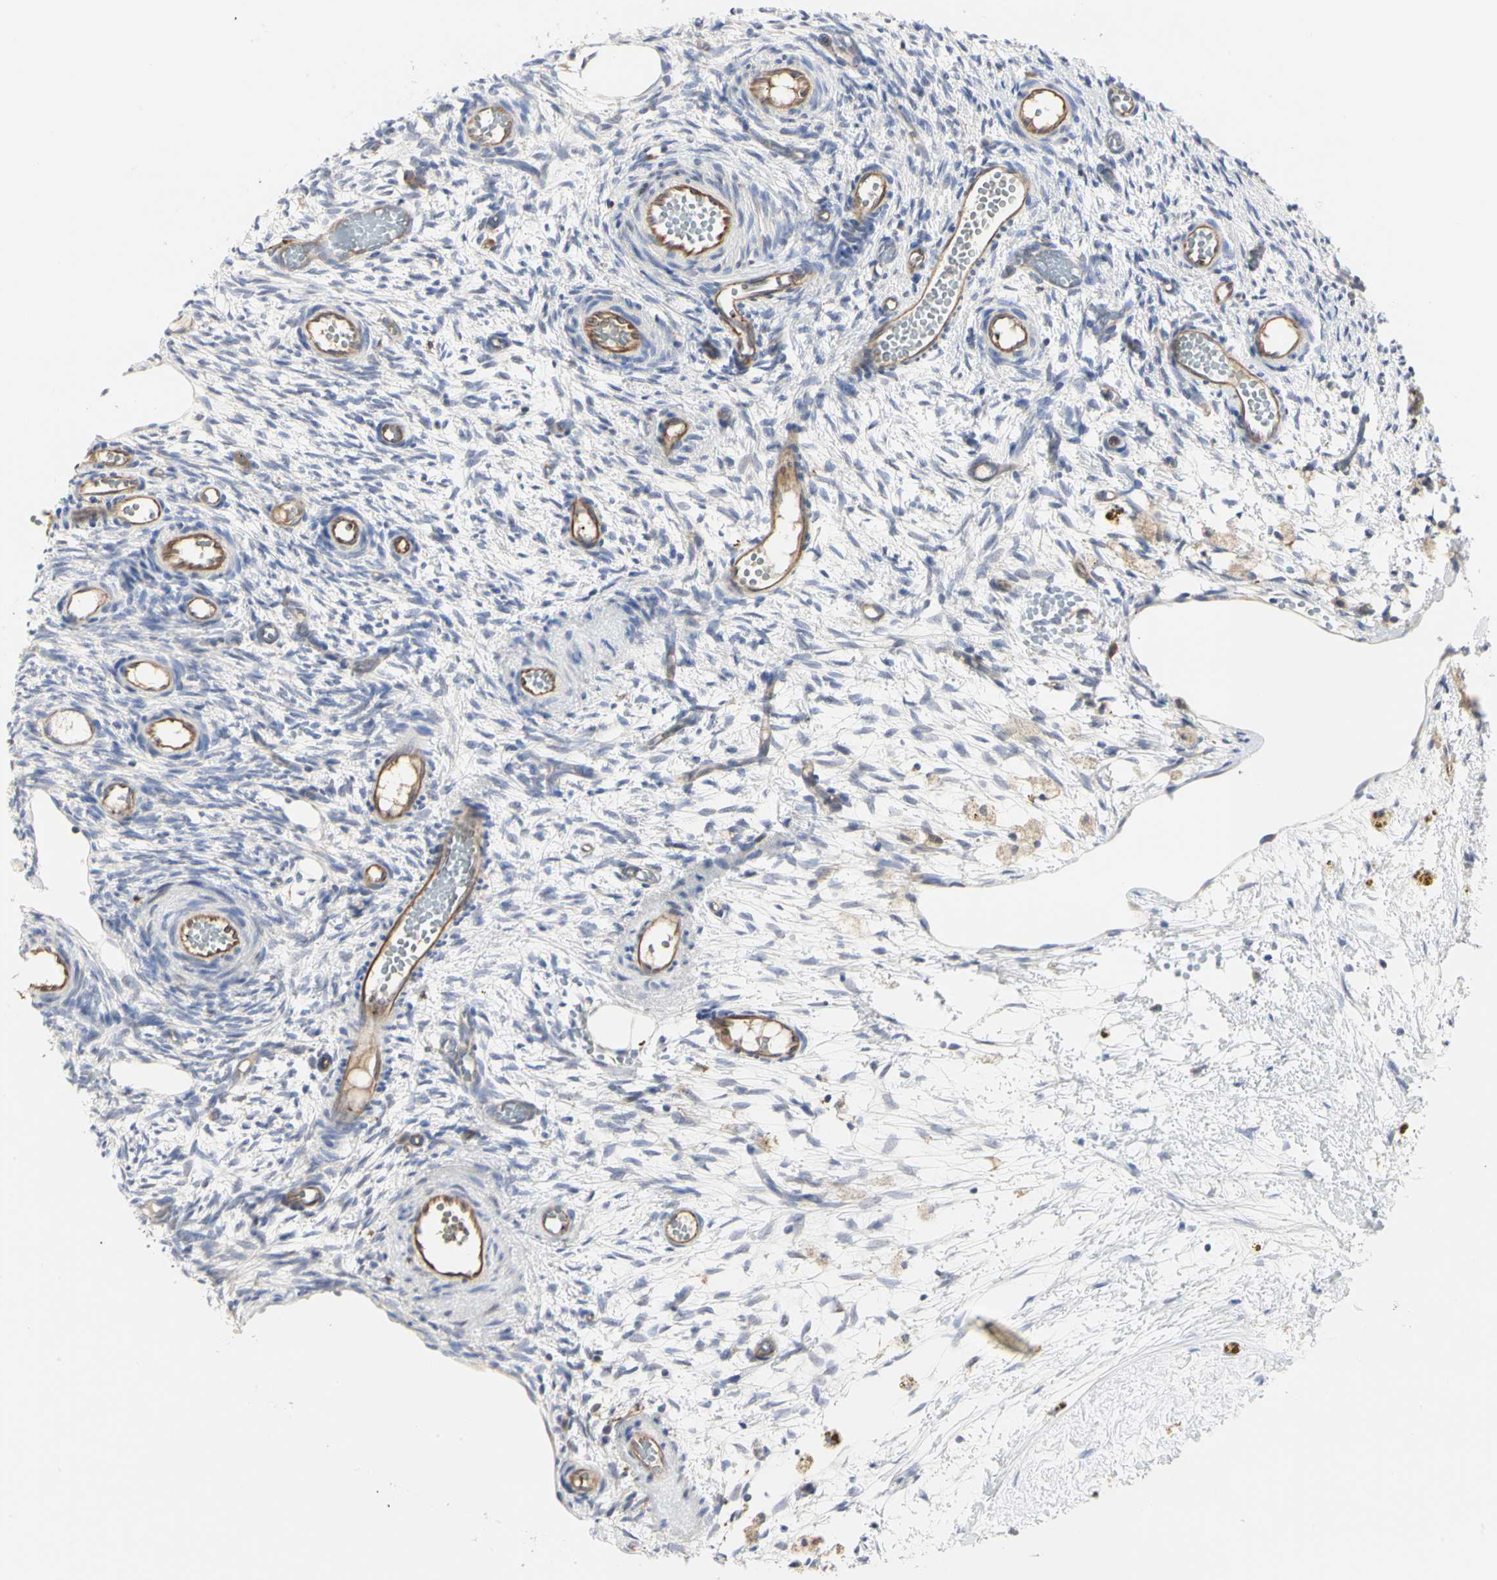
{"staining": {"intensity": "negative", "quantity": "none", "location": "none"}, "tissue": "ovary", "cell_type": "Ovarian stroma cells", "image_type": "normal", "snomed": [{"axis": "morphology", "description": "Normal tissue, NOS"}, {"axis": "topography", "description": "Ovary"}], "caption": "Ovarian stroma cells show no significant positivity in benign ovary.", "gene": "C3orf52", "patient": {"sex": "female", "age": 35}}